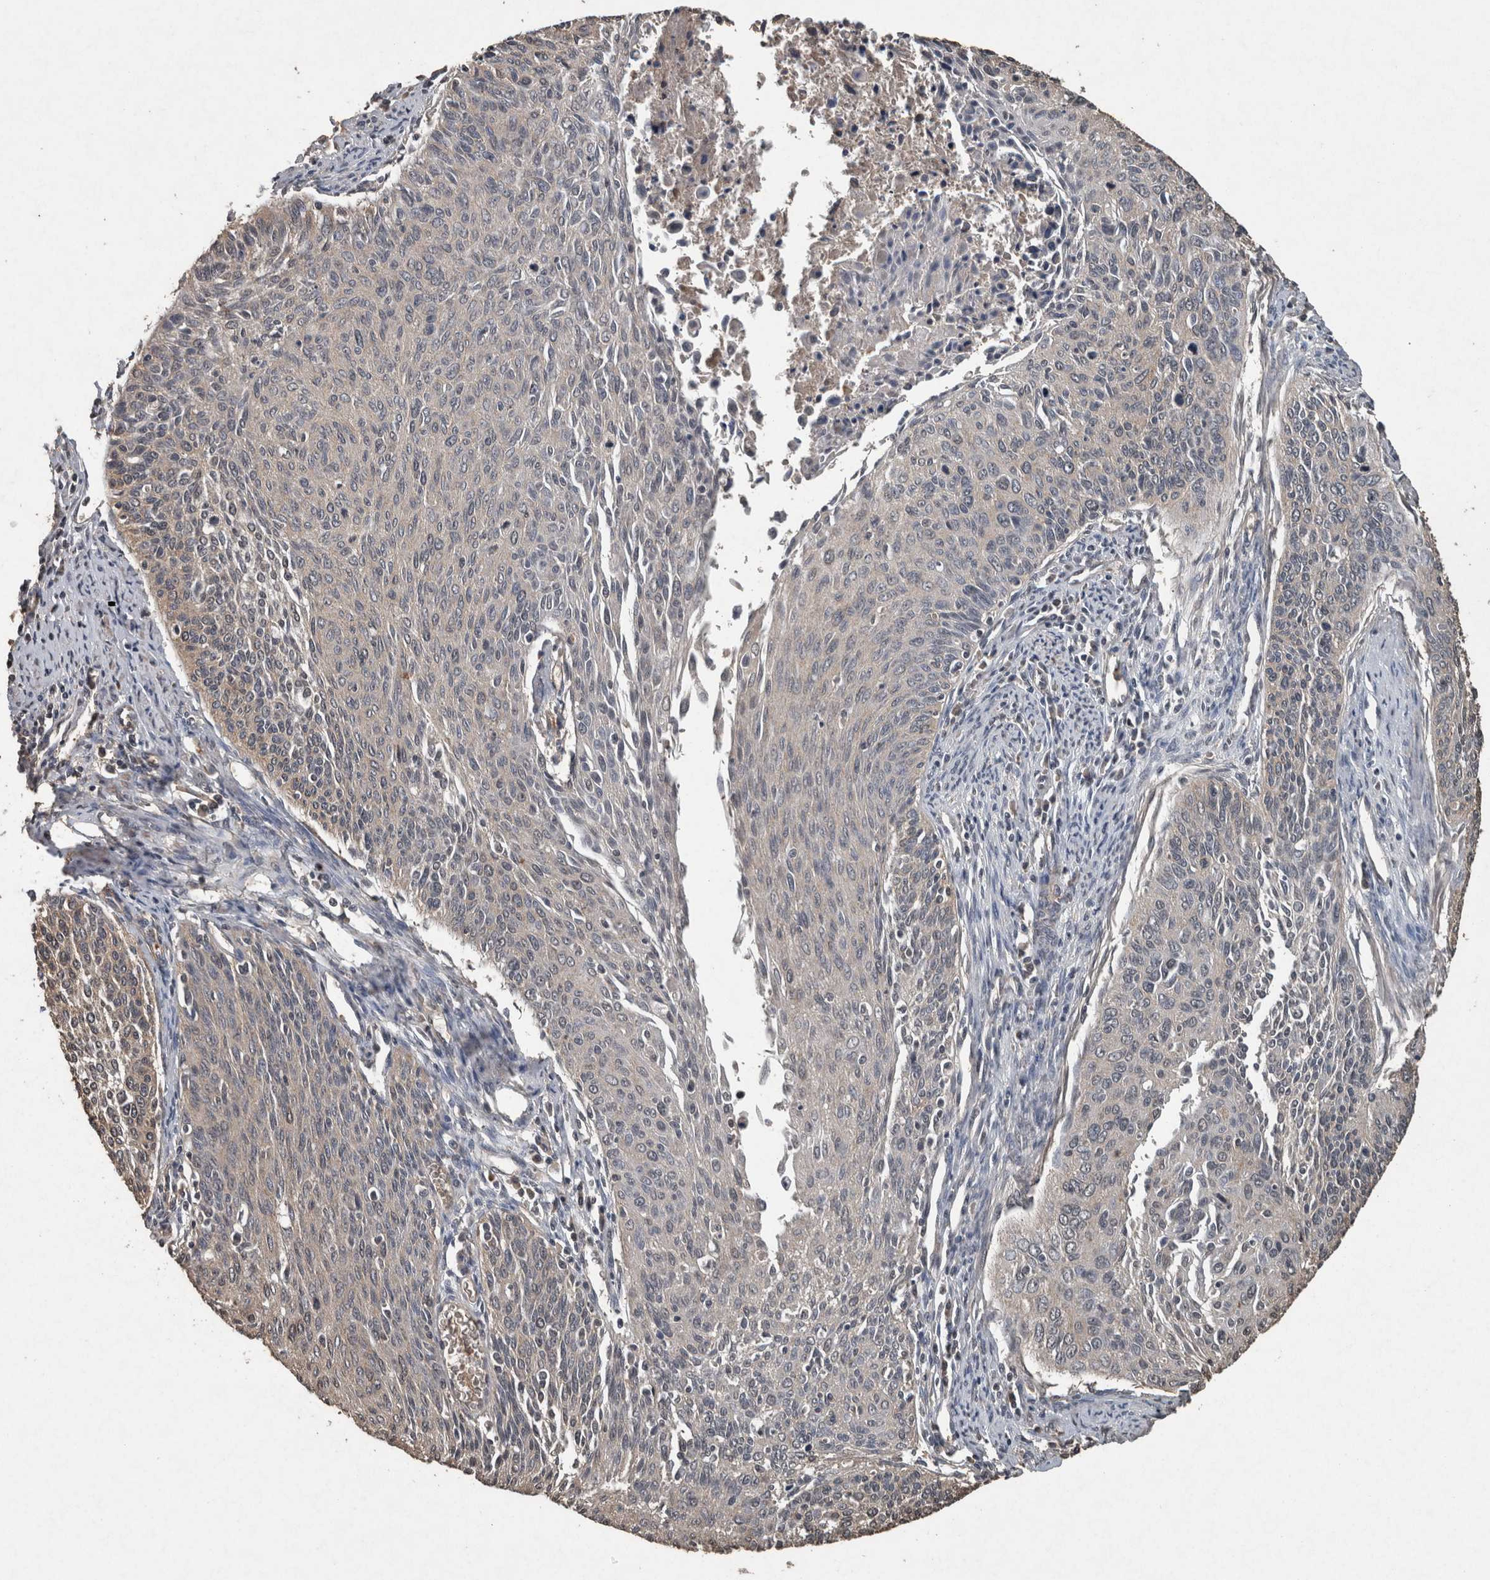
{"staining": {"intensity": "negative", "quantity": "none", "location": "none"}, "tissue": "cervical cancer", "cell_type": "Tumor cells", "image_type": "cancer", "snomed": [{"axis": "morphology", "description": "Squamous cell carcinoma, NOS"}, {"axis": "topography", "description": "Cervix"}], "caption": "Human cervical squamous cell carcinoma stained for a protein using IHC exhibits no expression in tumor cells.", "gene": "FGFRL1", "patient": {"sex": "female", "age": 55}}